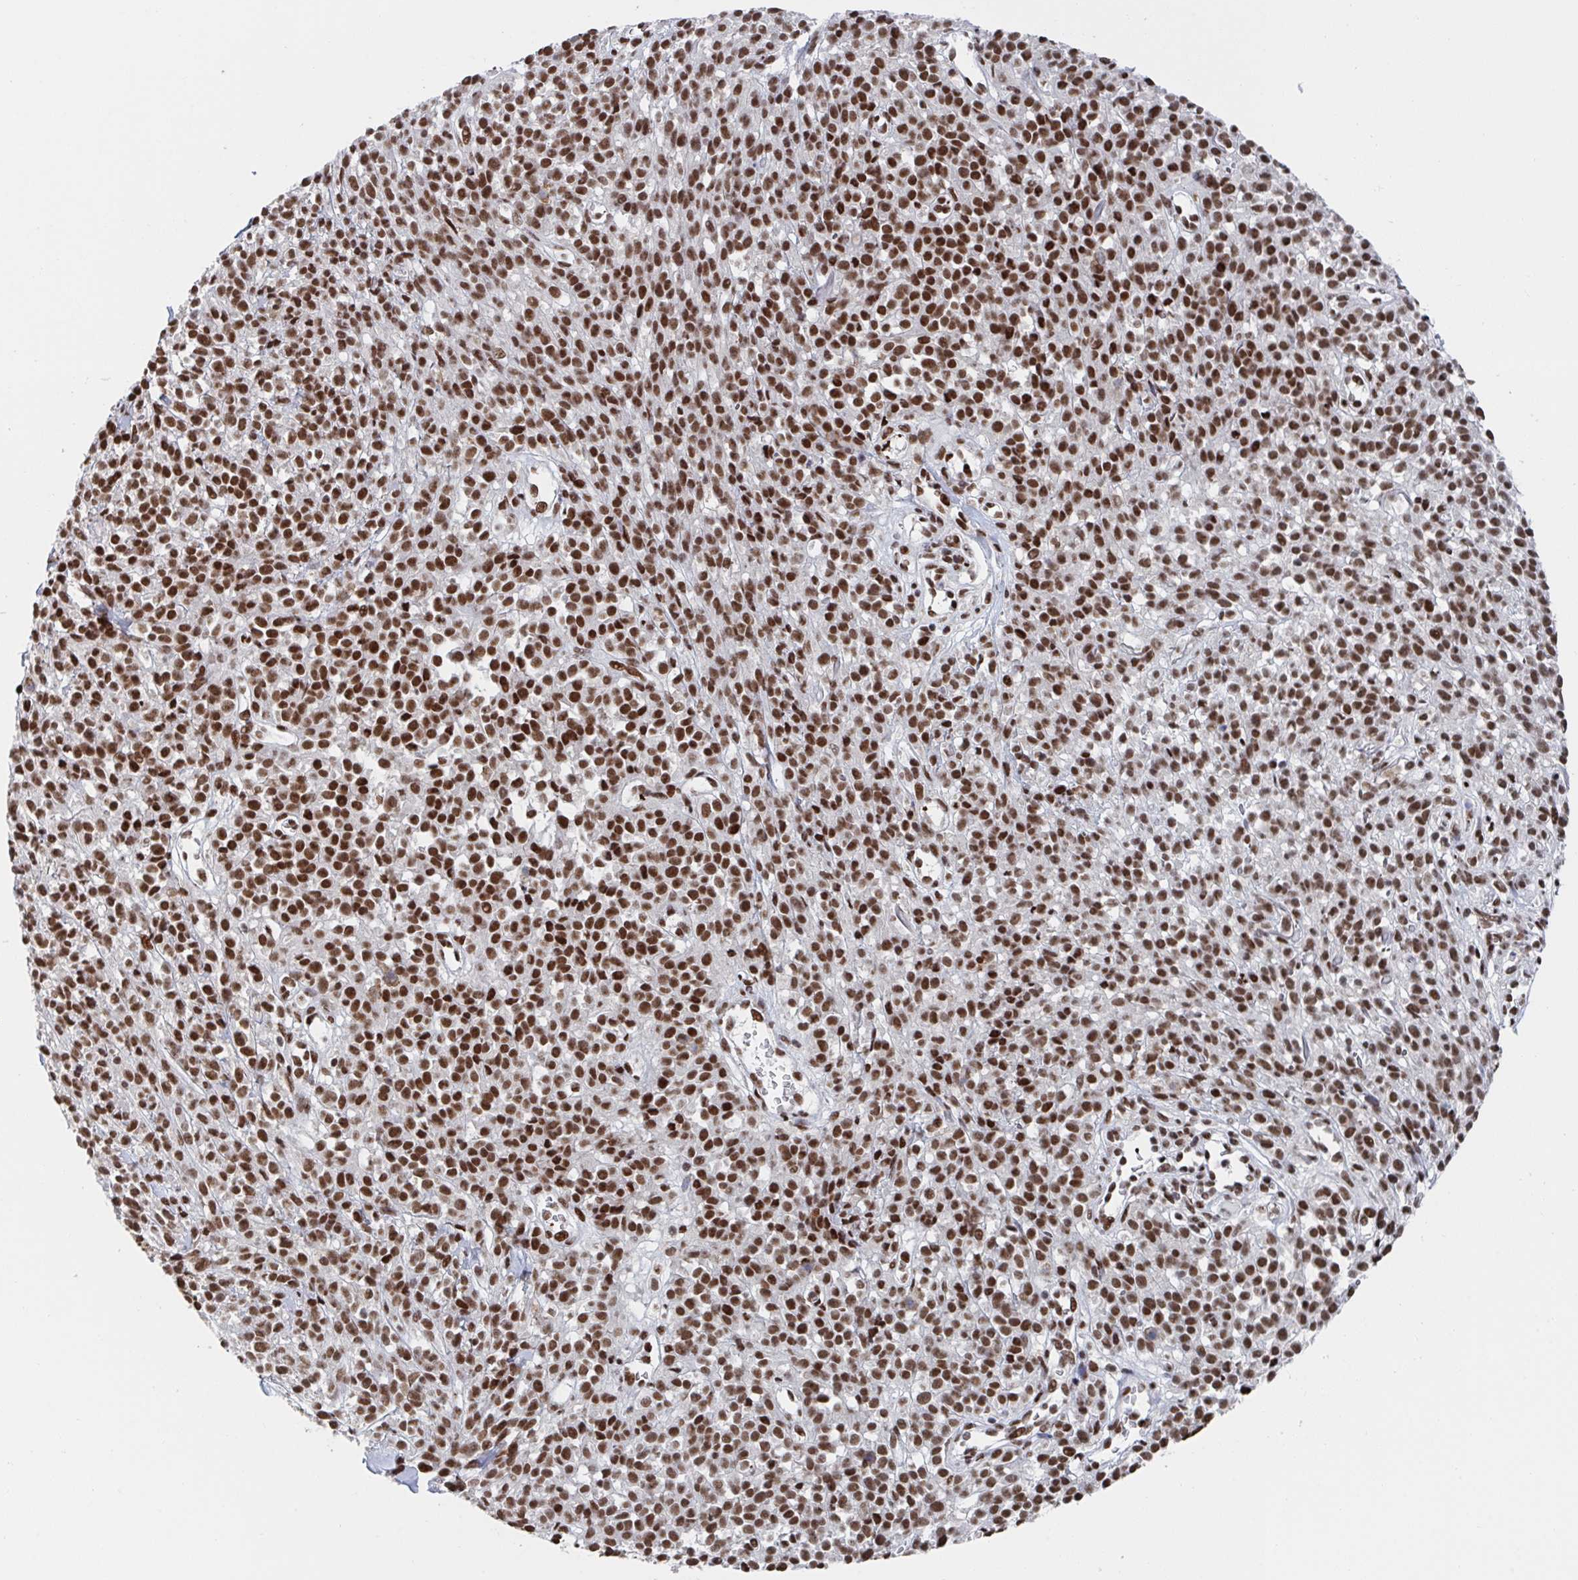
{"staining": {"intensity": "strong", "quantity": ">75%", "location": "nuclear"}, "tissue": "melanoma", "cell_type": "Tumor cells", "image_type": "cancer", "snomed": [{"axis": "morphology", "description": "Malignant melanoma, NOS"}, {"axis": "topography", "description": "Skin"}, {"axis": "topography", "description": "Skin of trunk"}], "caption": "Immunohistochemistry image of neoplastic tissue: melanoma stained using IHC exhibits high levels of strong protein expression localized specifically in the nuclear of tumor cells, appearing as a nuclear brown color.", "gene": "ZNF607", "patient": {"sex": "male", "age": 74}}